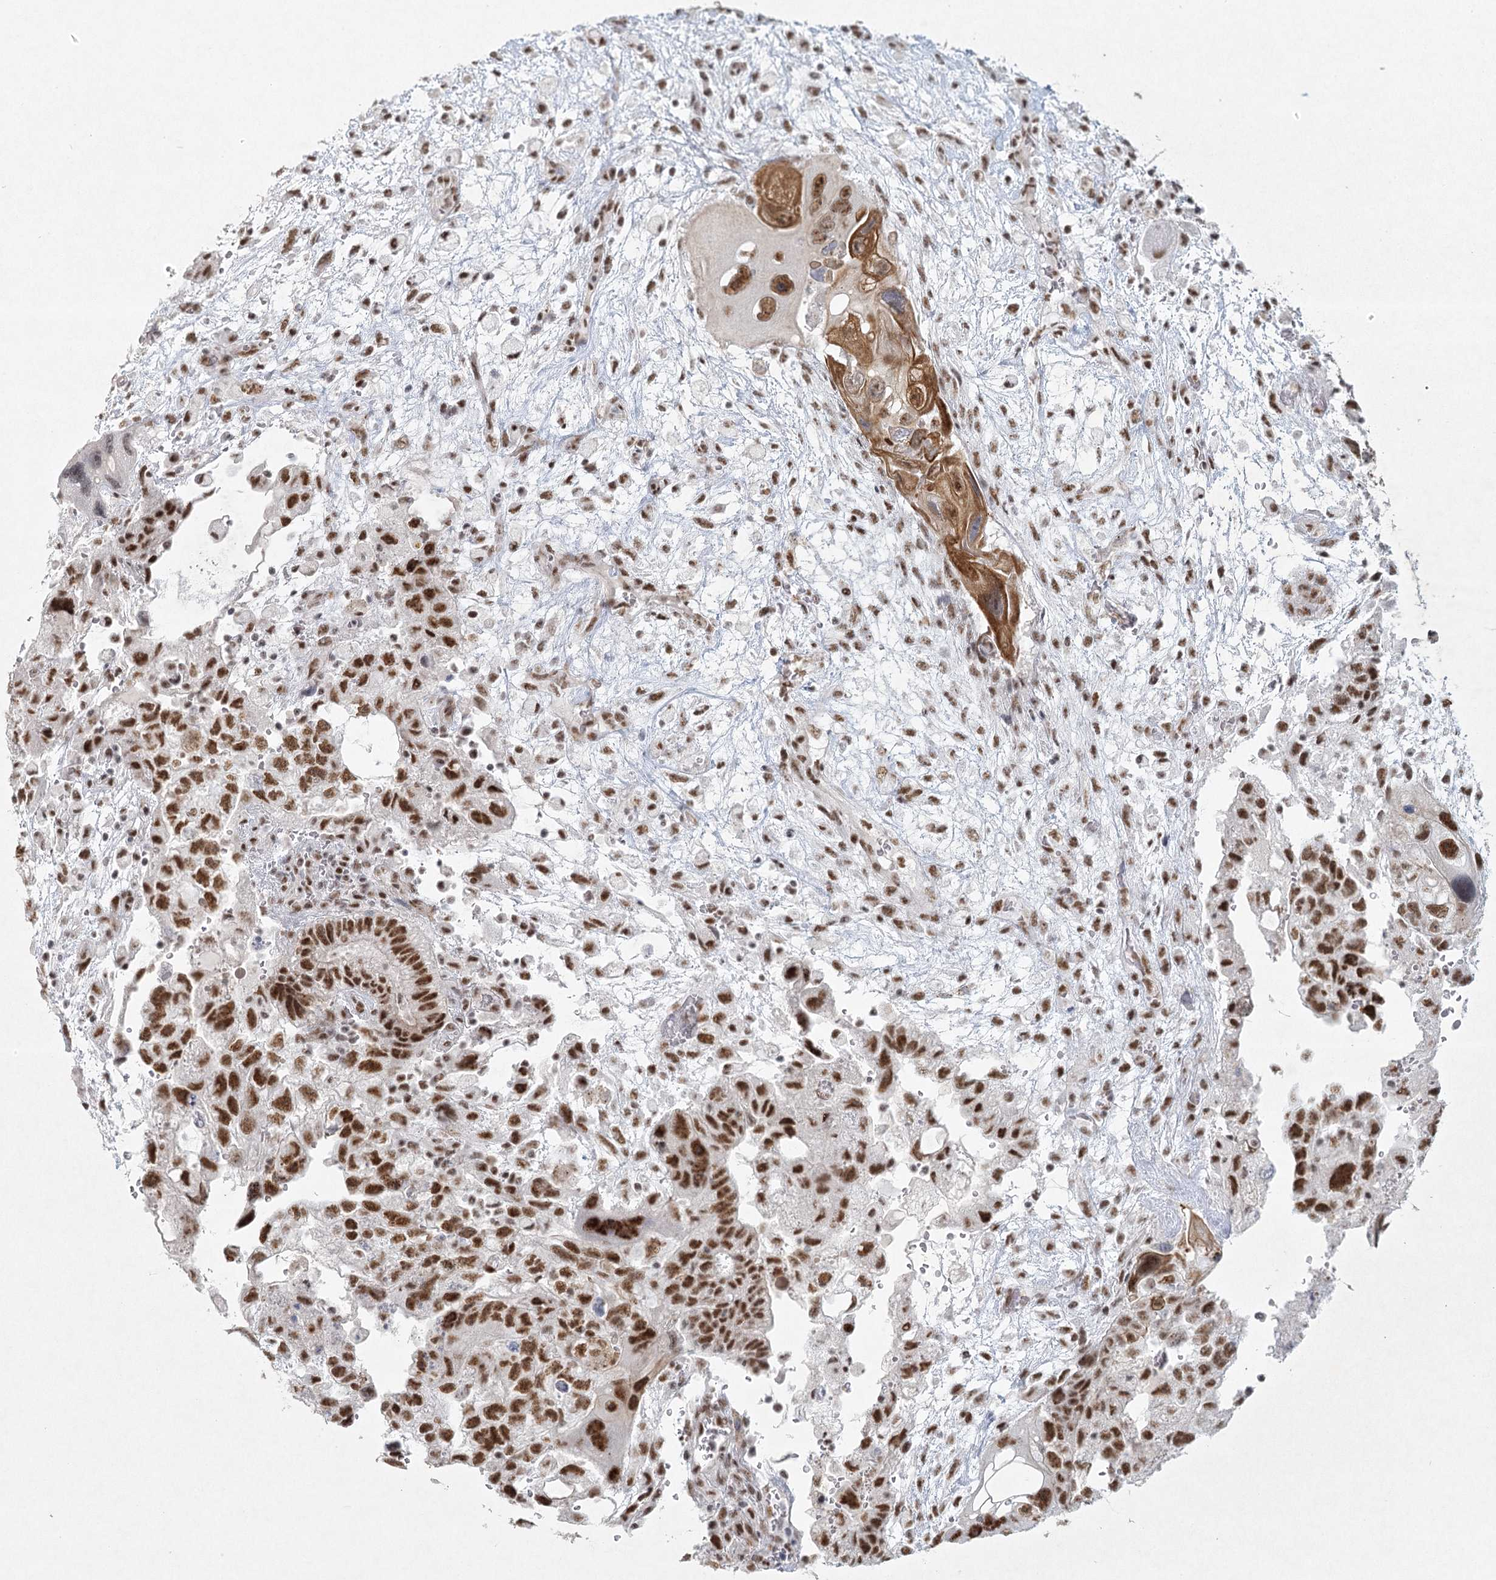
{"staining": {"intensity": "strong", "quantity": ">75%", "location": "nuclear"}, "tissue": "testis cancer", "cell_type": "Tumor cells", "image_type": "cancer", "snomed": [{"axis": "morphology", "description": "Carcinoma, Embryonal, NOS"}, {"axis": "topography", "description": "Testis"}], "caption": "Strong nuclear staining for a protein is seen in approximately >75% of tumor cells of embryonal carcinoma (testis) using IHC.", "gene": "U2SURP", "patient": {"sex": "male", "age": 36}}